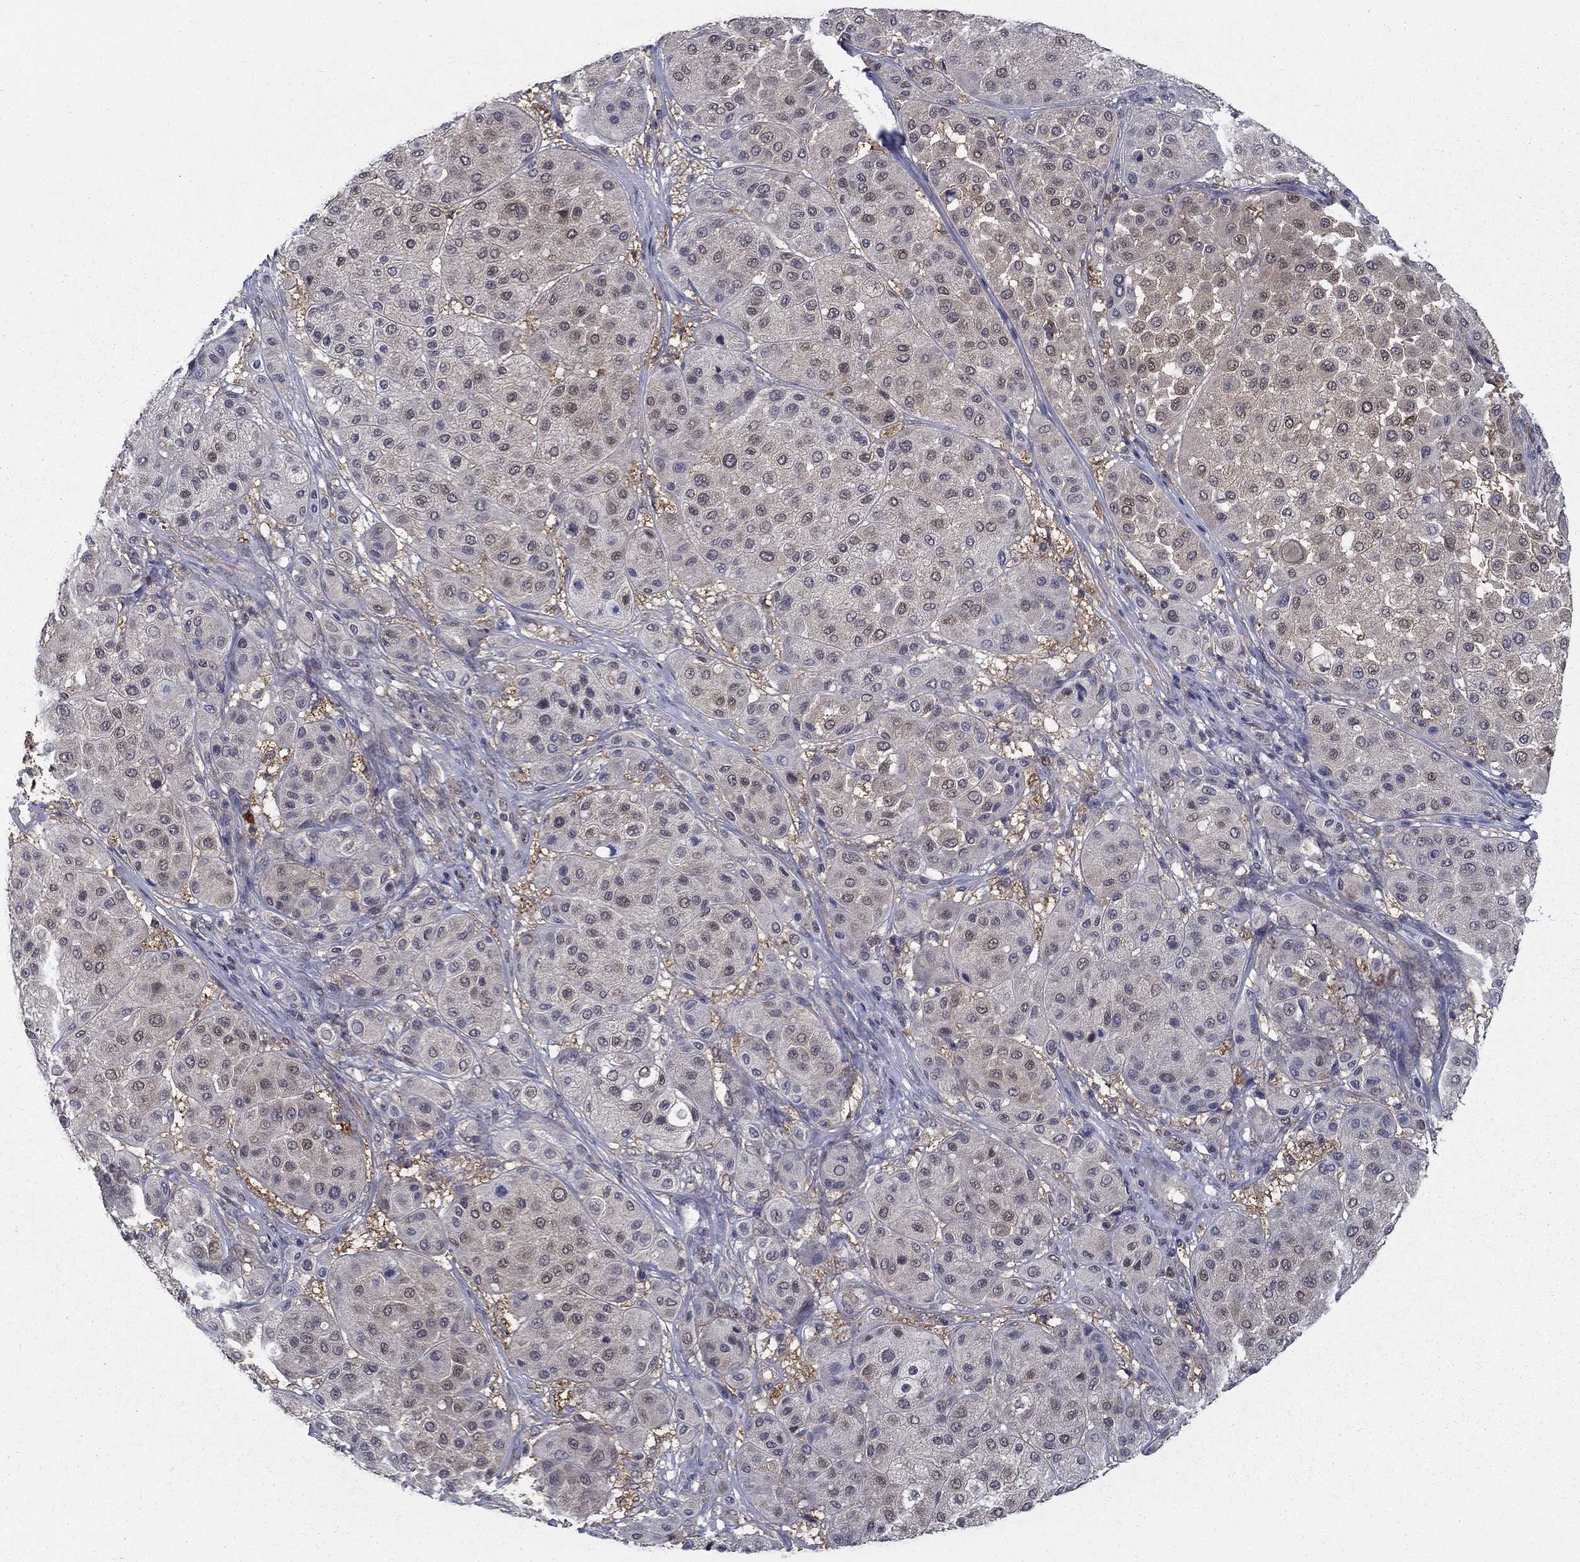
{"staining": {"intensity": "negative", "quantity": "none", "location": "none"}, "tissue": "melanoma", "cell_type": "Tumor cells", "image_type": "cancer", "snomed": [{"axis": "morphology", "description": "Malignant melanoma, Metastatic site"}, {"axis": "topography", "description": "Smooth muscle"}], "caption": "This is a histopathology image of IHC staining of malignant melanoma (metastatic site), which shows no positivity in tumor cells. (DAB immunohistochemistry (IHC) with hematoxylin counter stain).", "gene": "NIT2", "patient": {"sex": "male", "age": 41}}